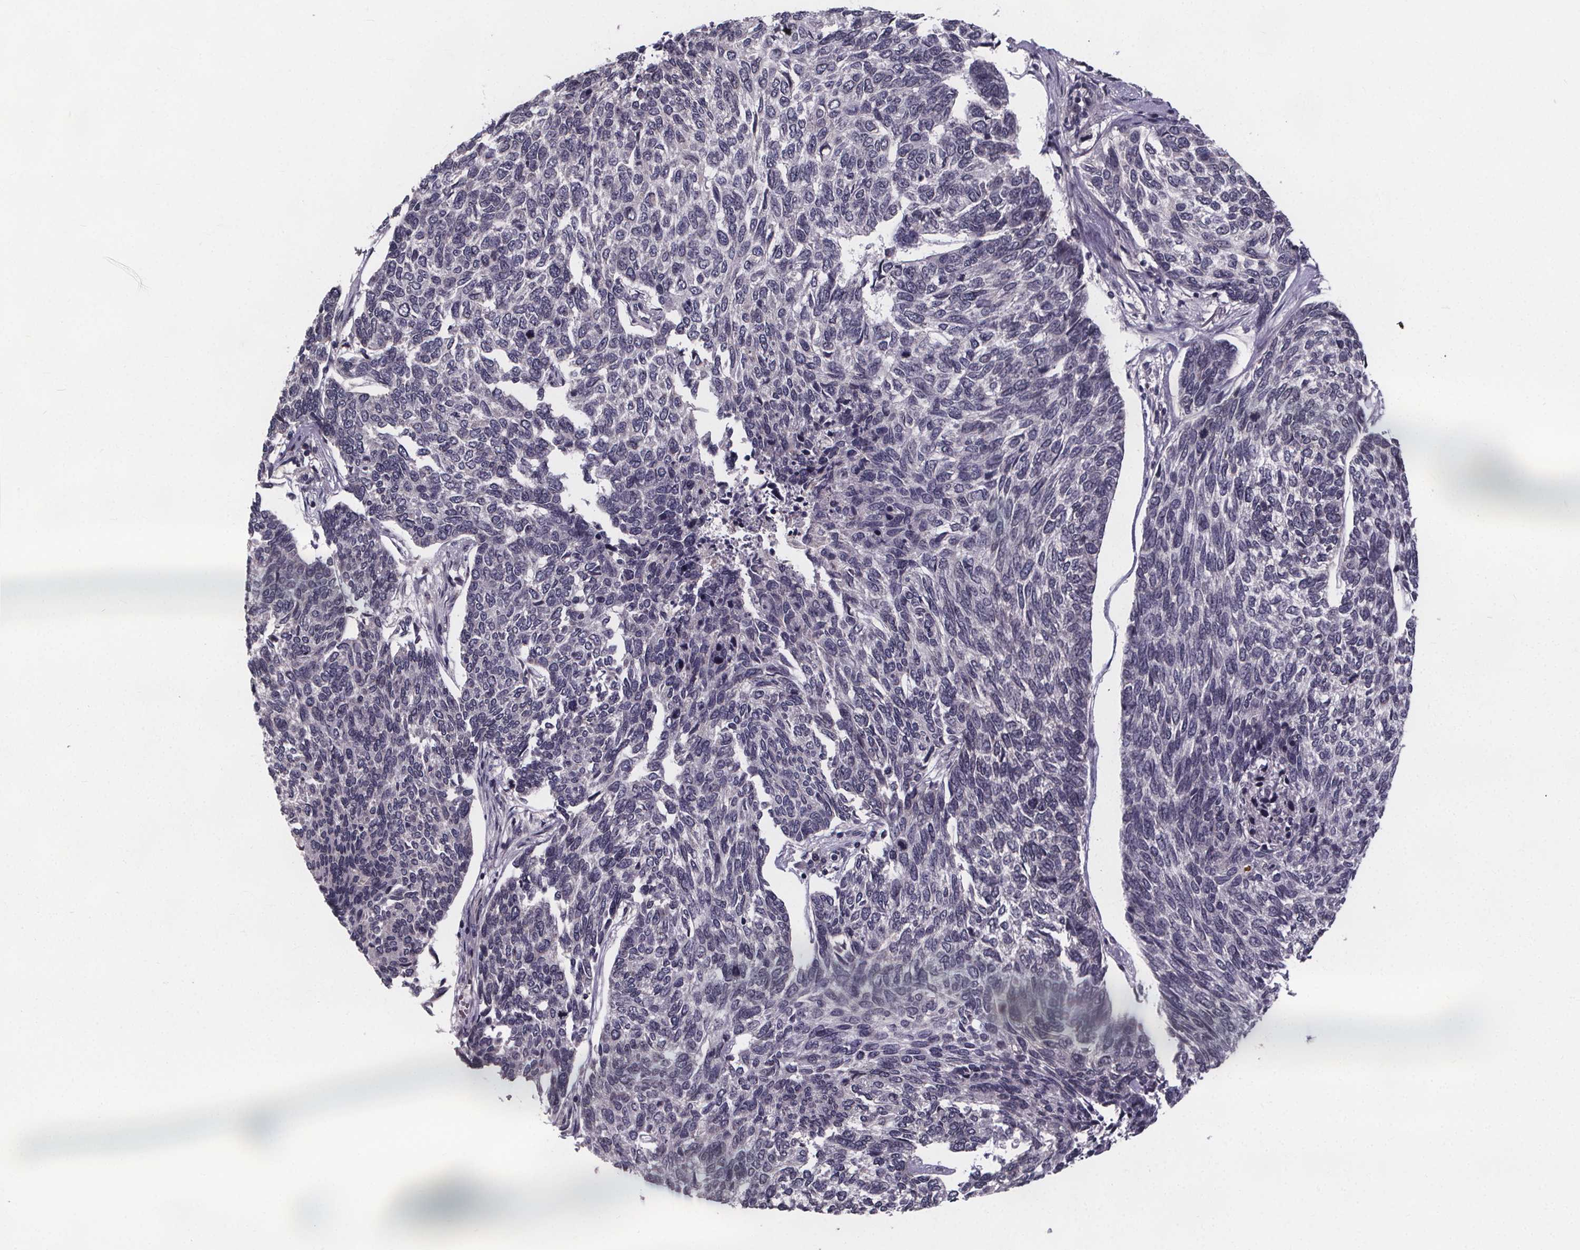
{"staining": {"intensity": "negative", "quantity": "none", "location": "none"}, "tissue": "skin cancer", "cell_type": "Tumor cells", "image_type": "cancer", "snomed": [{"axis": "morphology", "description": "Basal cell carcinoma"}, {"axis": "topography", "description": "Skin"}], "caption": "The histopathology image exhibits no significant staining in tumor cells of basal cell carcinoma (skin). (Stains: DAB (3,3'-diaminobenzidine) immunohistochemistry (IHC) with hematoxylin counter stain, Microscopy: brightfield microscopy at high magnification).", "gene": "FAM181B", "patient": {"sex": "female", "age": 65}}